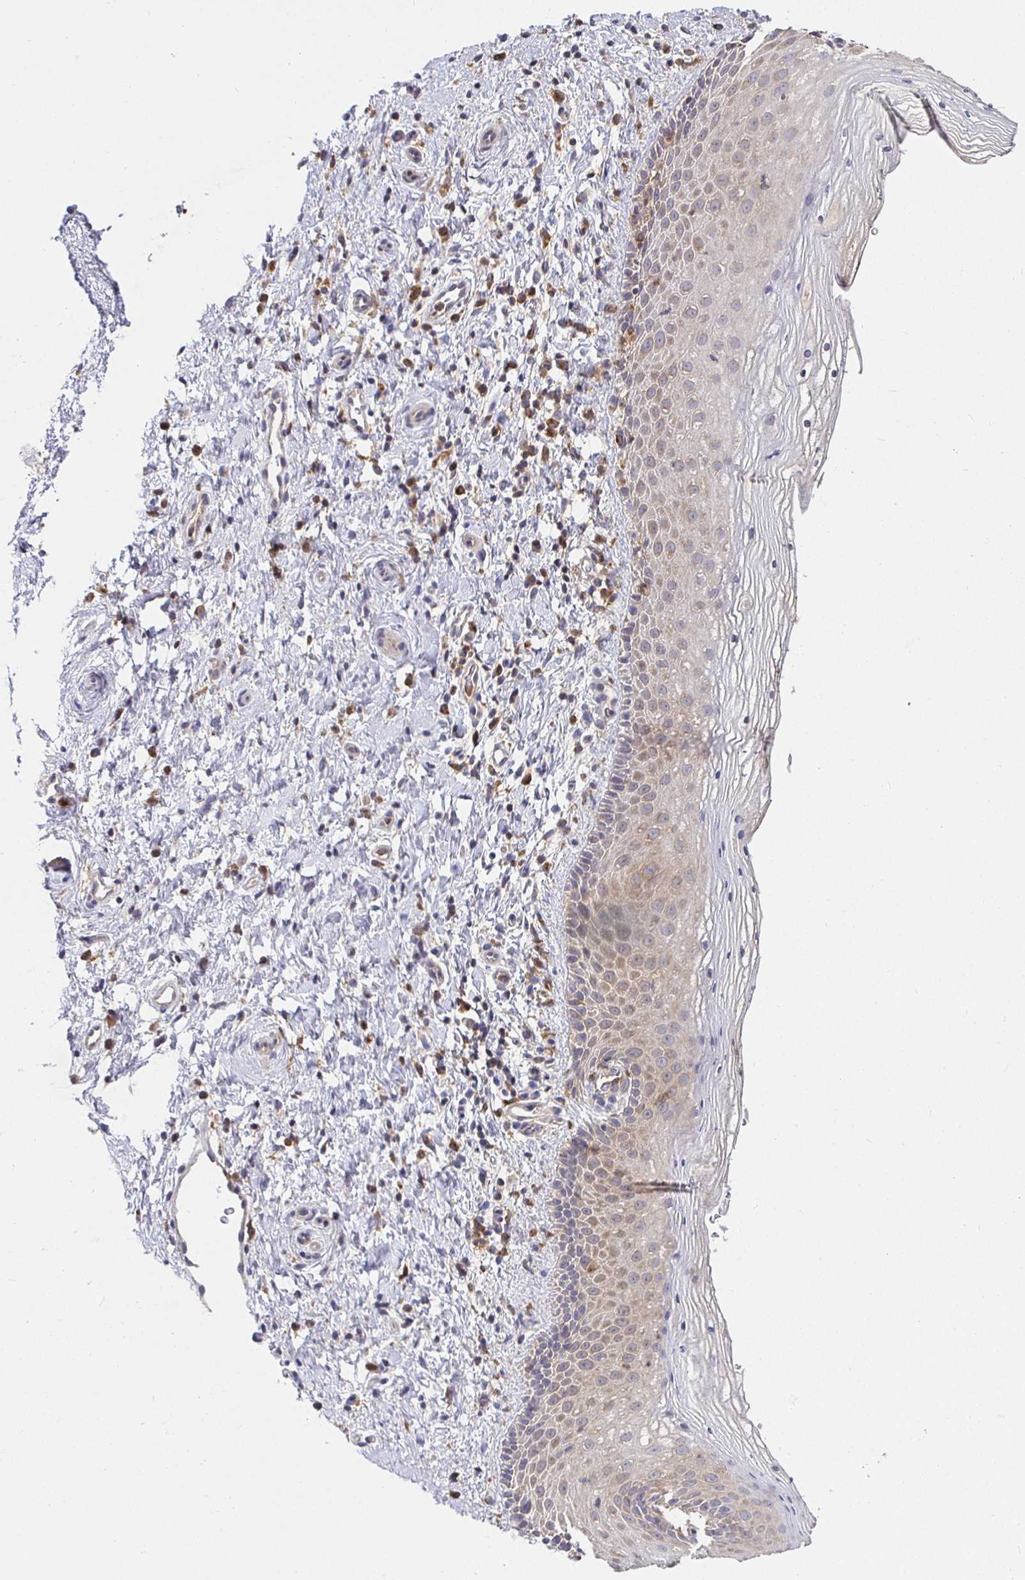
{"staining": {"intensity": "moderate", "quantity": "25%-75%", "location": "cytoplasmic/membranous"}, "tissue": "vagina", "cell_type": "Squamous epithelial cells", "image_type": "normal", "snomed": [{"axis": "morphology", "description": "Normal tissue, NOS"}, {"axis": "topography", "description": "Vagina"}], "caption": "Immunohistochemical staining of benign vagina reveals 25%-75% levels of moderate cytoplasmic/membranous protein expression in approximately 25%-75% of squamous epithelial cells.", "gene": "ATP6V1F", "patient": {"sex": "female", "age": 51}}